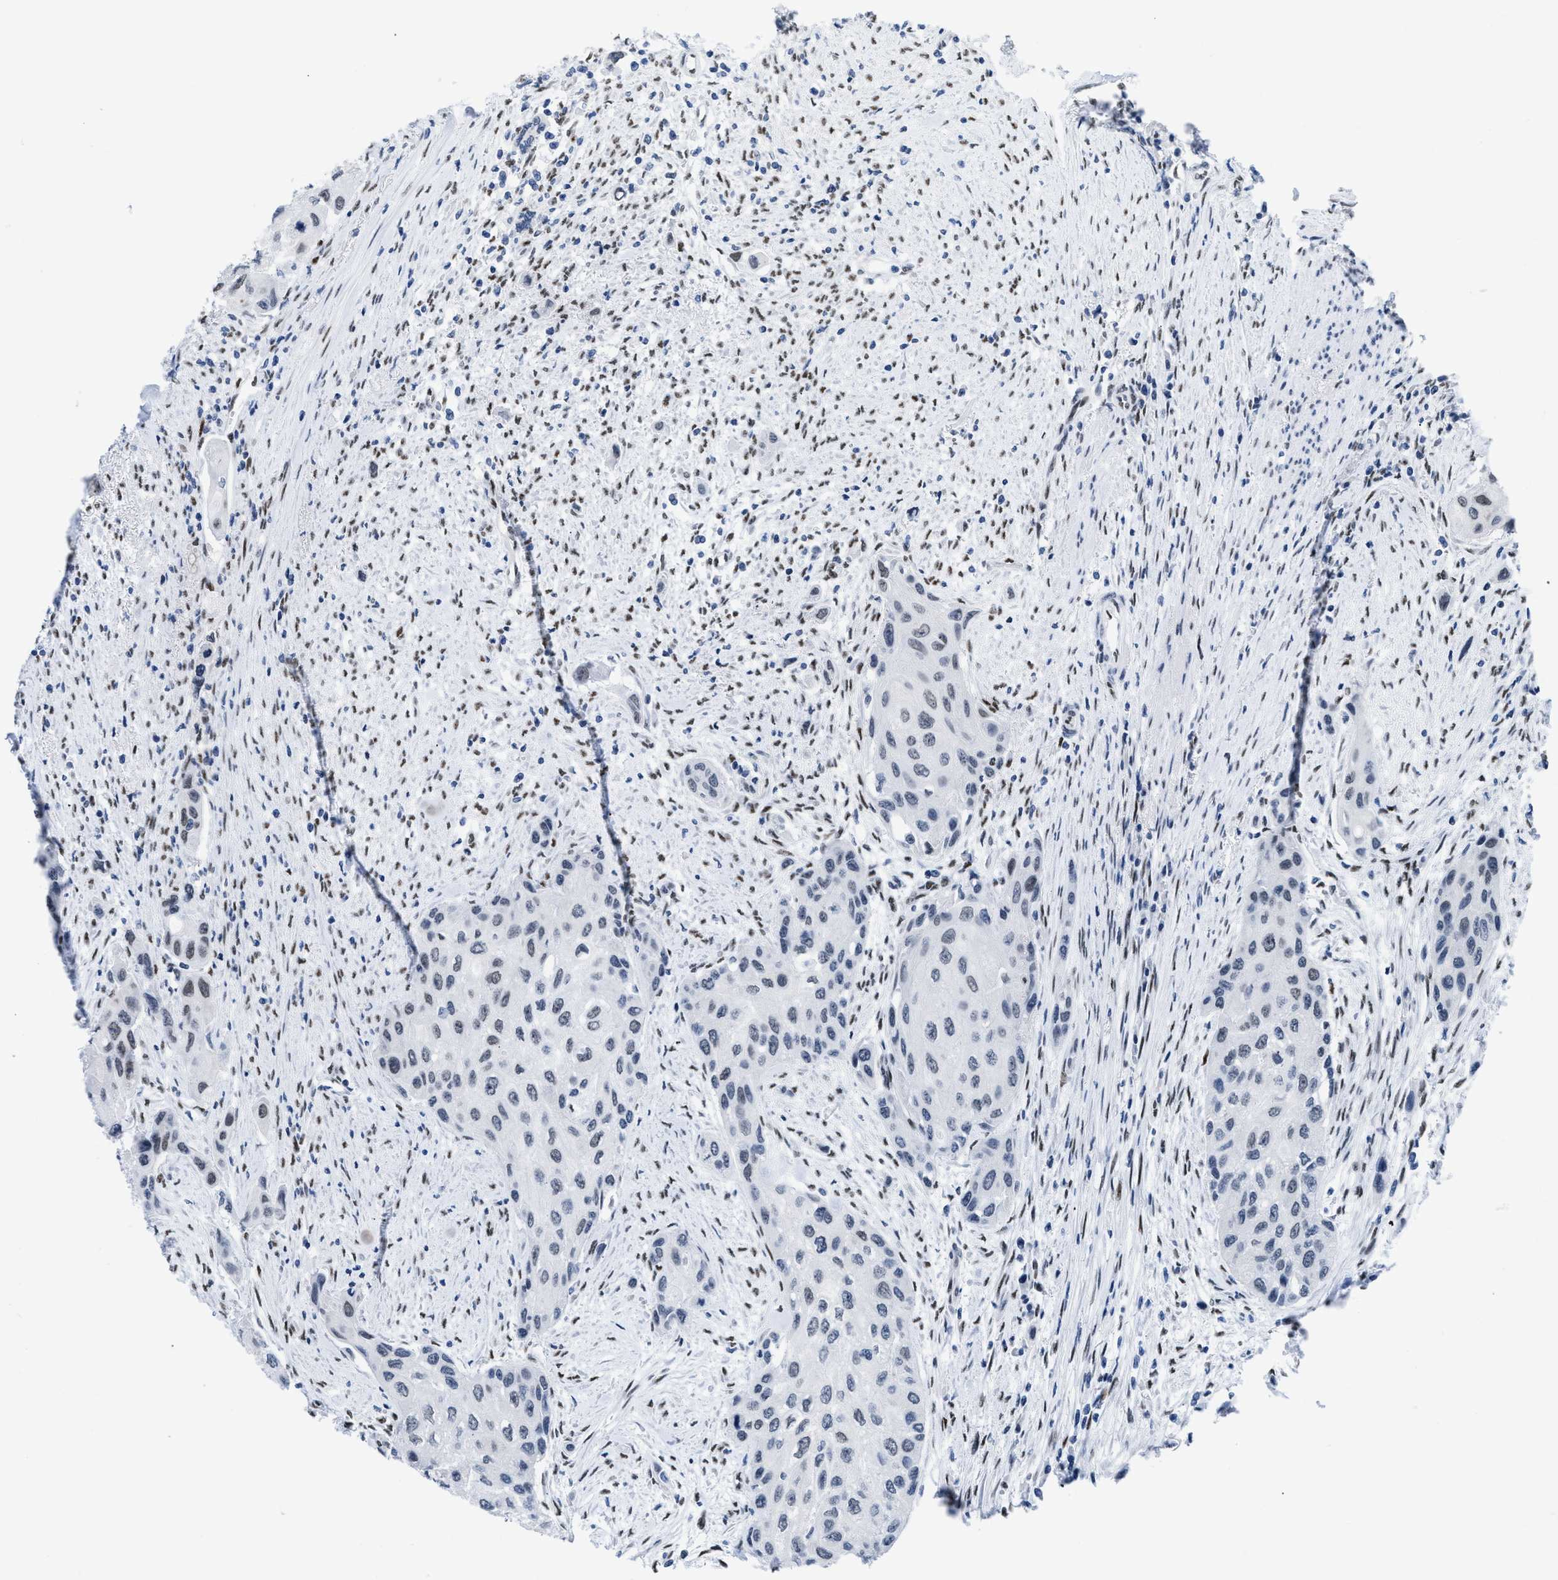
{"staining": {"intensity": "moderate", "quantity": "25%-75%", "location": "nuclear"}, "tissue": "urothelial cancer", "cell_type": "Tumor cells", "image_type": "cancer", "snomed": [{"axis": "morphology", "description": "Urothelial carcinoma, High grade"}, {"axis": "topography", "description": "Urinary bladder"}], "caption": "High-grade urothelial carcinoma tissue exhibits moderate nuclear staining in about 25%-75% of tumor cells", "gene": "CTBP1", "patient": {"sex": "female", "age": 56}}